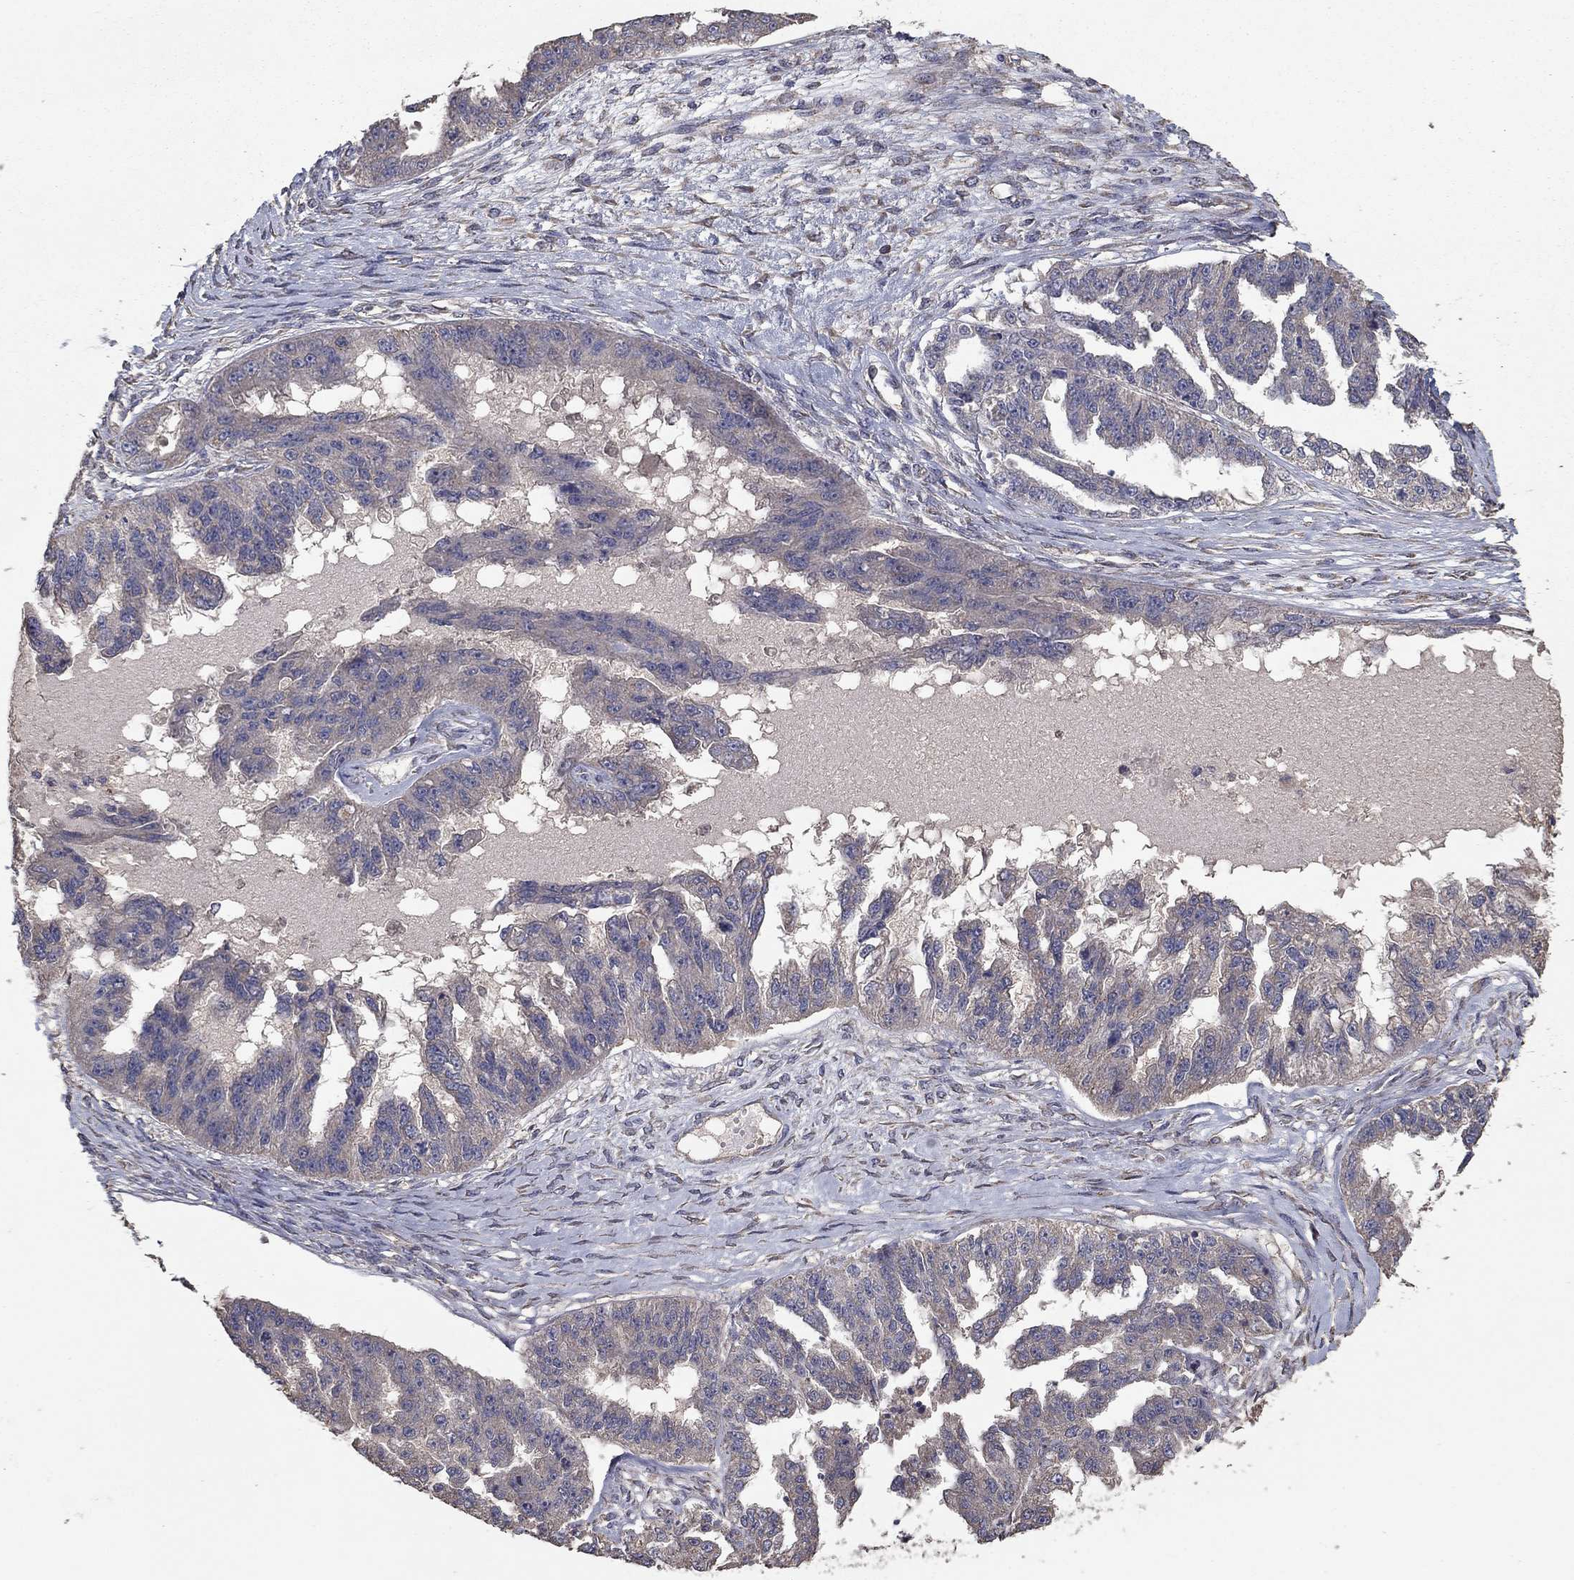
{"staining": {"intensity": "negative", "quantity": "none", "location": "none"}, "tissue": "ovarian cancer", "cell_type": "Tumor cells", "image_type": "cancer", "snomed": [{"axis": "morphology", "description": "Cystadenocarcinoma, serous, NOS"}, {"axis": "topography", "description": "Ovary"}], "caption": "Ovarian cancer stained for a protein using IHC exhibits no staining tumor cells.", "gene": "FLT4", "patient": {"sex": "female", "age": 58}}